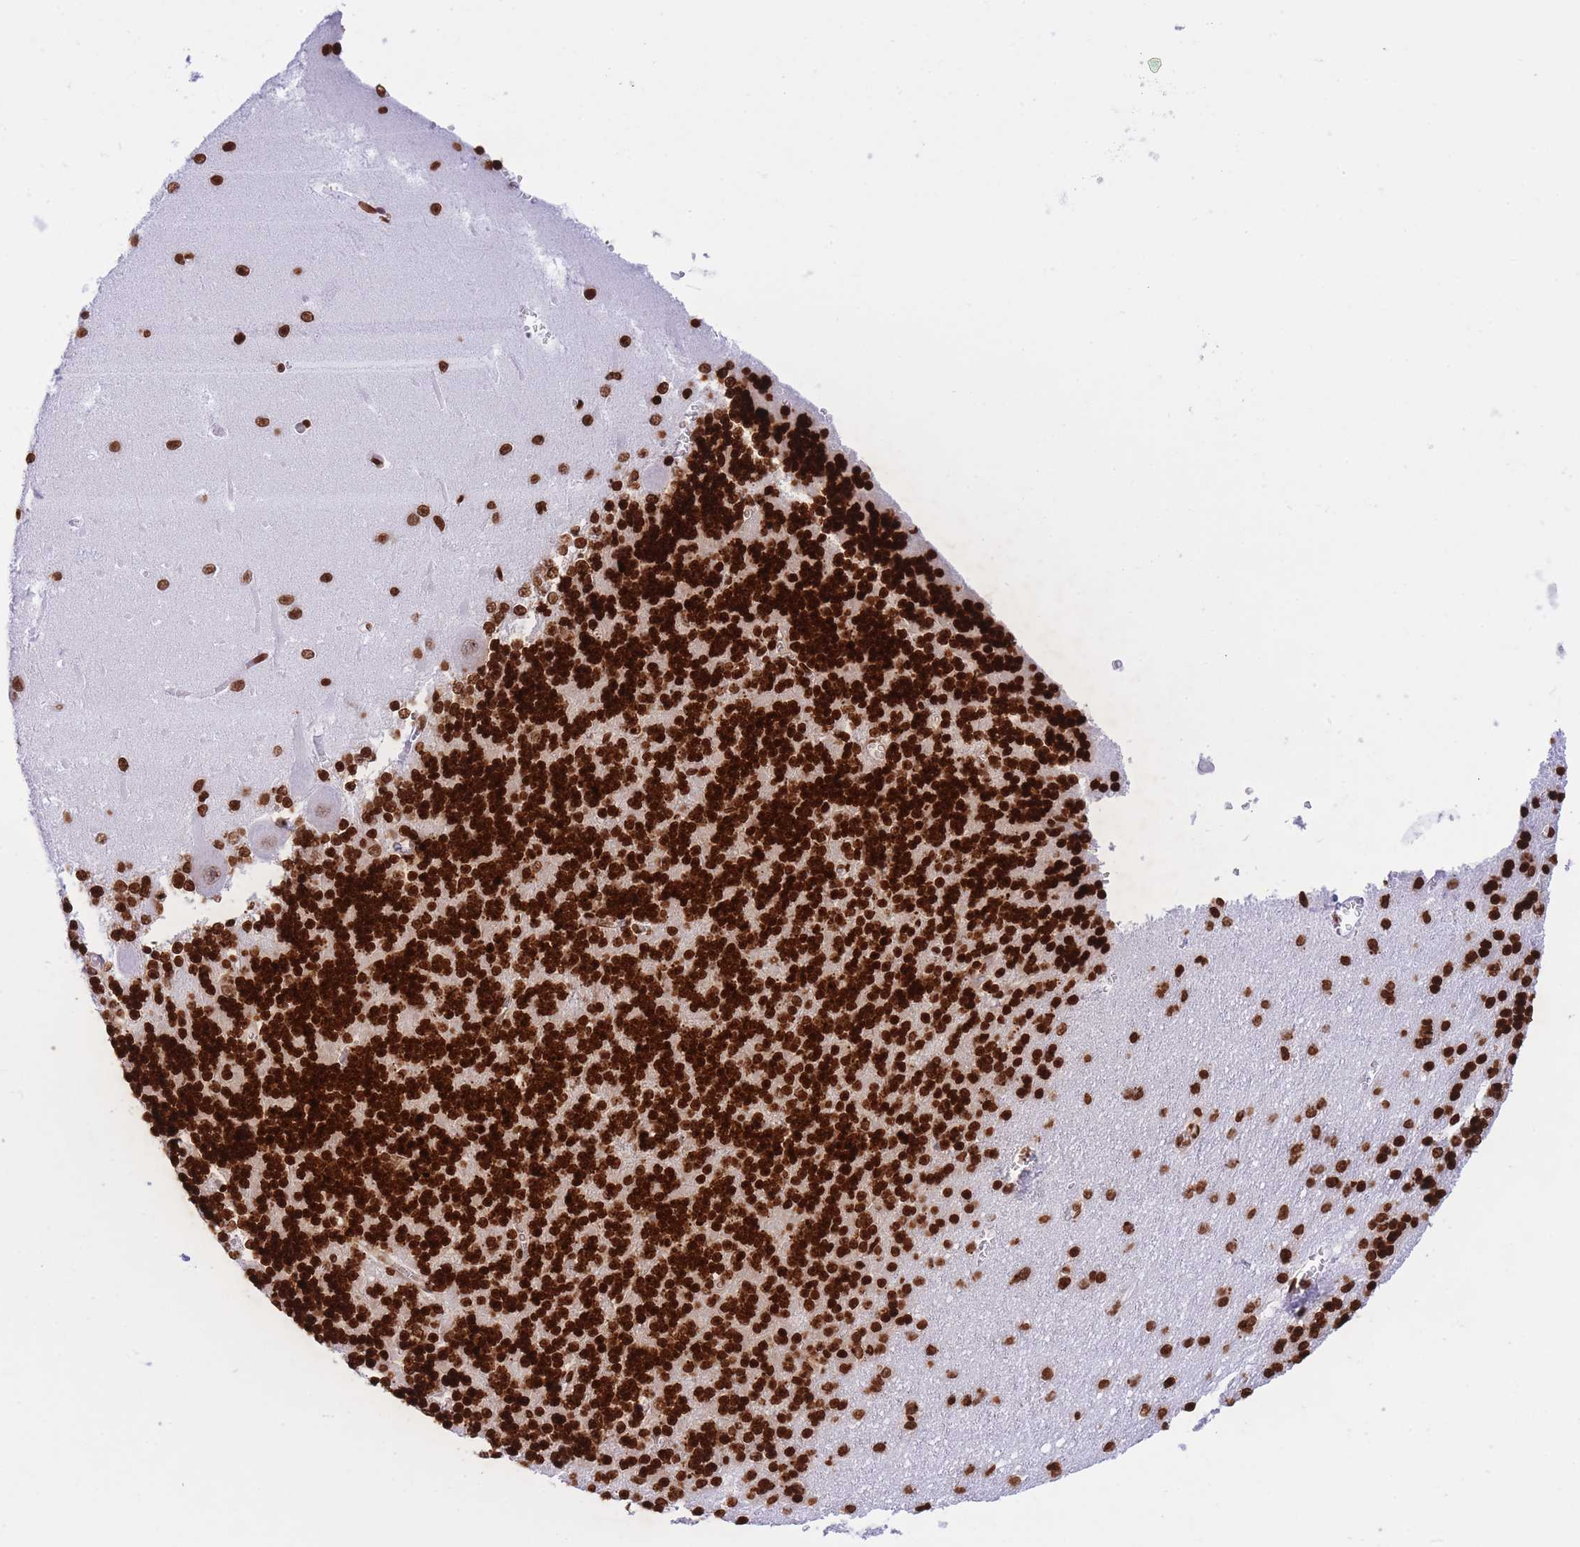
{"staining": {"intensity": "strong", "quantity": ">75%", "location": "nuclear"}, "tissue": "cerebellum", "cell_type": "Cells in granular layer", "image_type": "normal", "snomed": [{"axis": "morphology", "description": "Normal tissue, NOS"}, {"axis": "topography", "description": "Cerebellum"}], "caption": "Cells in granular layer display strong nuclear staining in about >75% of cells in unremarkable cerebellum. (DAB (3,3'-diaminobenzidine) IHC with brightfield microscopy, high magnification).", "gene": "H2BC10", "patient": {"sex": "male", "age": 37}}